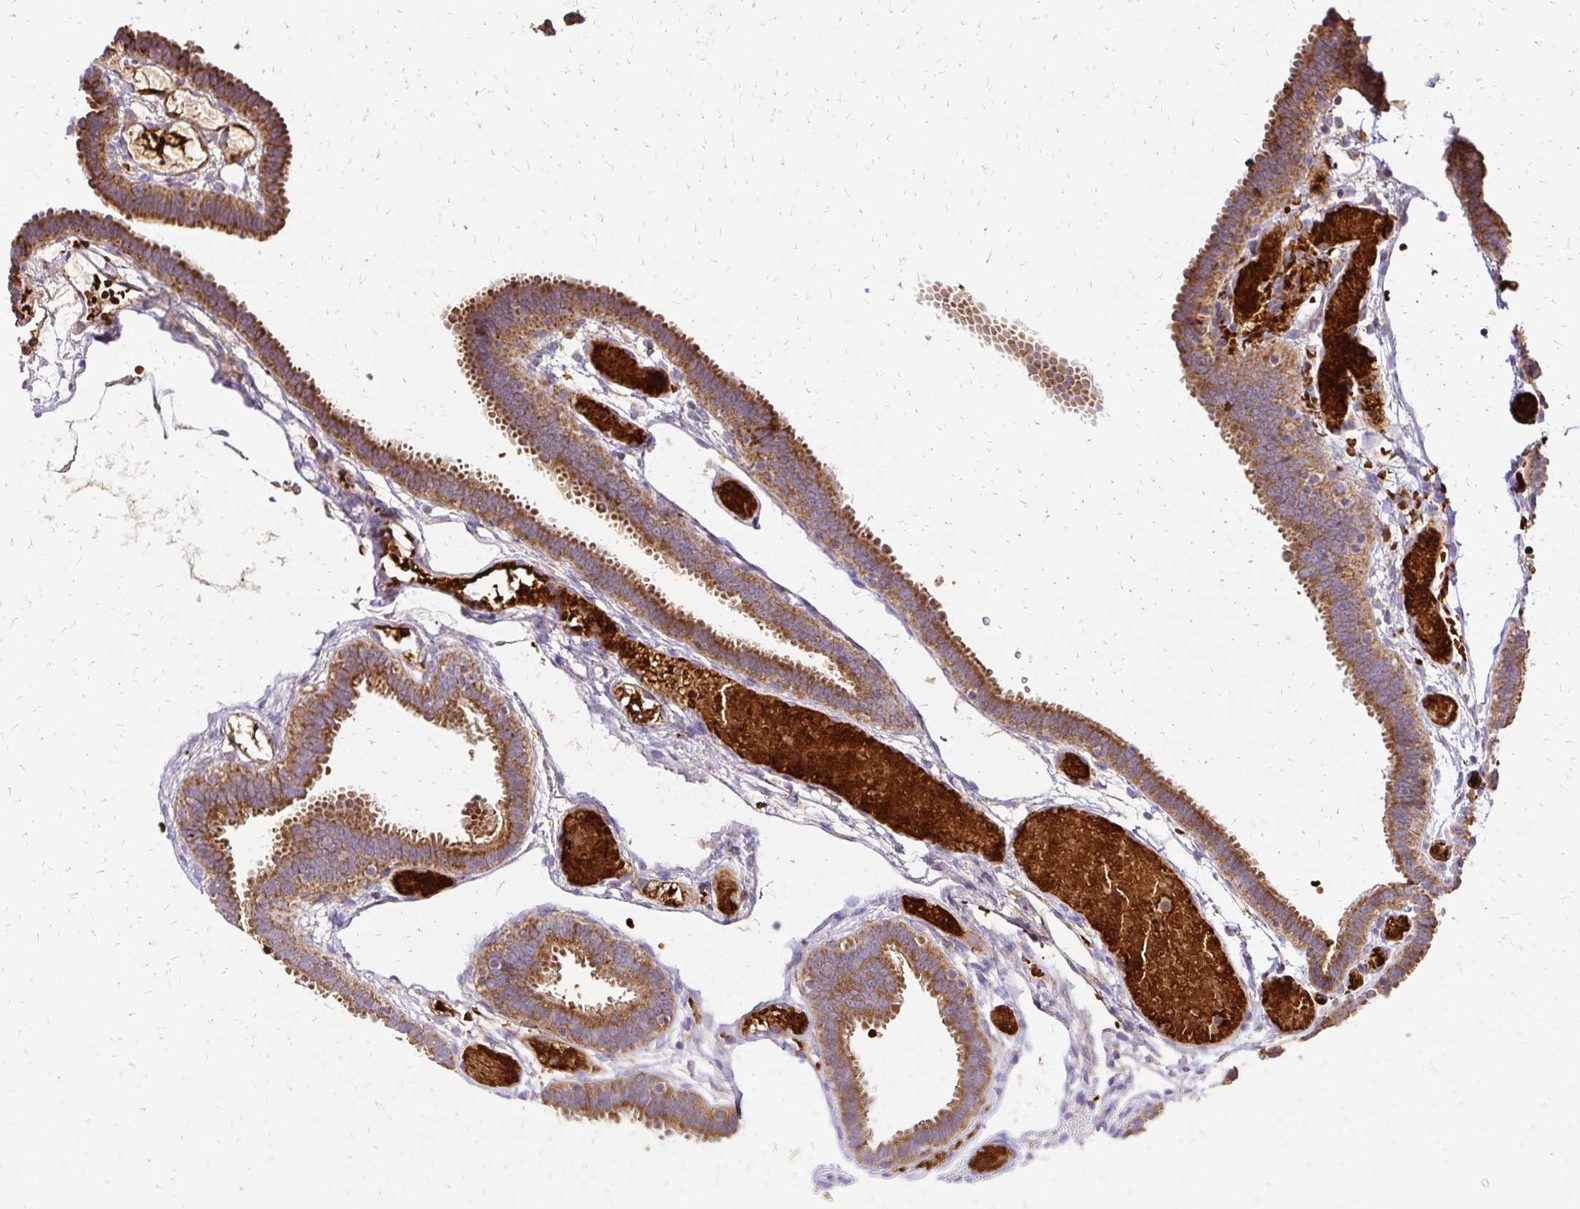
{"staining": {"intensity": "moderate", "quantity": ">75%", "location": "cytoplasmic/membranous"}, "tissue": "fallopian tube", "cell_type": "Glandular cells", "image_type": "normal", "snomed": [{"axis": "morphology", "description": "Normal tissue, NOS"}, {"axis": "topography", "description": "Fallopian tube"}], "caption": "Protein staining of benign fallopian tube reveals moderate cytoplasmic/membranous positivity in approximately >75% of glandular cells. (IHC, brightfield microscopy, high magnification).", "gene": "MRPL13", "patient": {"sex": "female", "age": 37}}